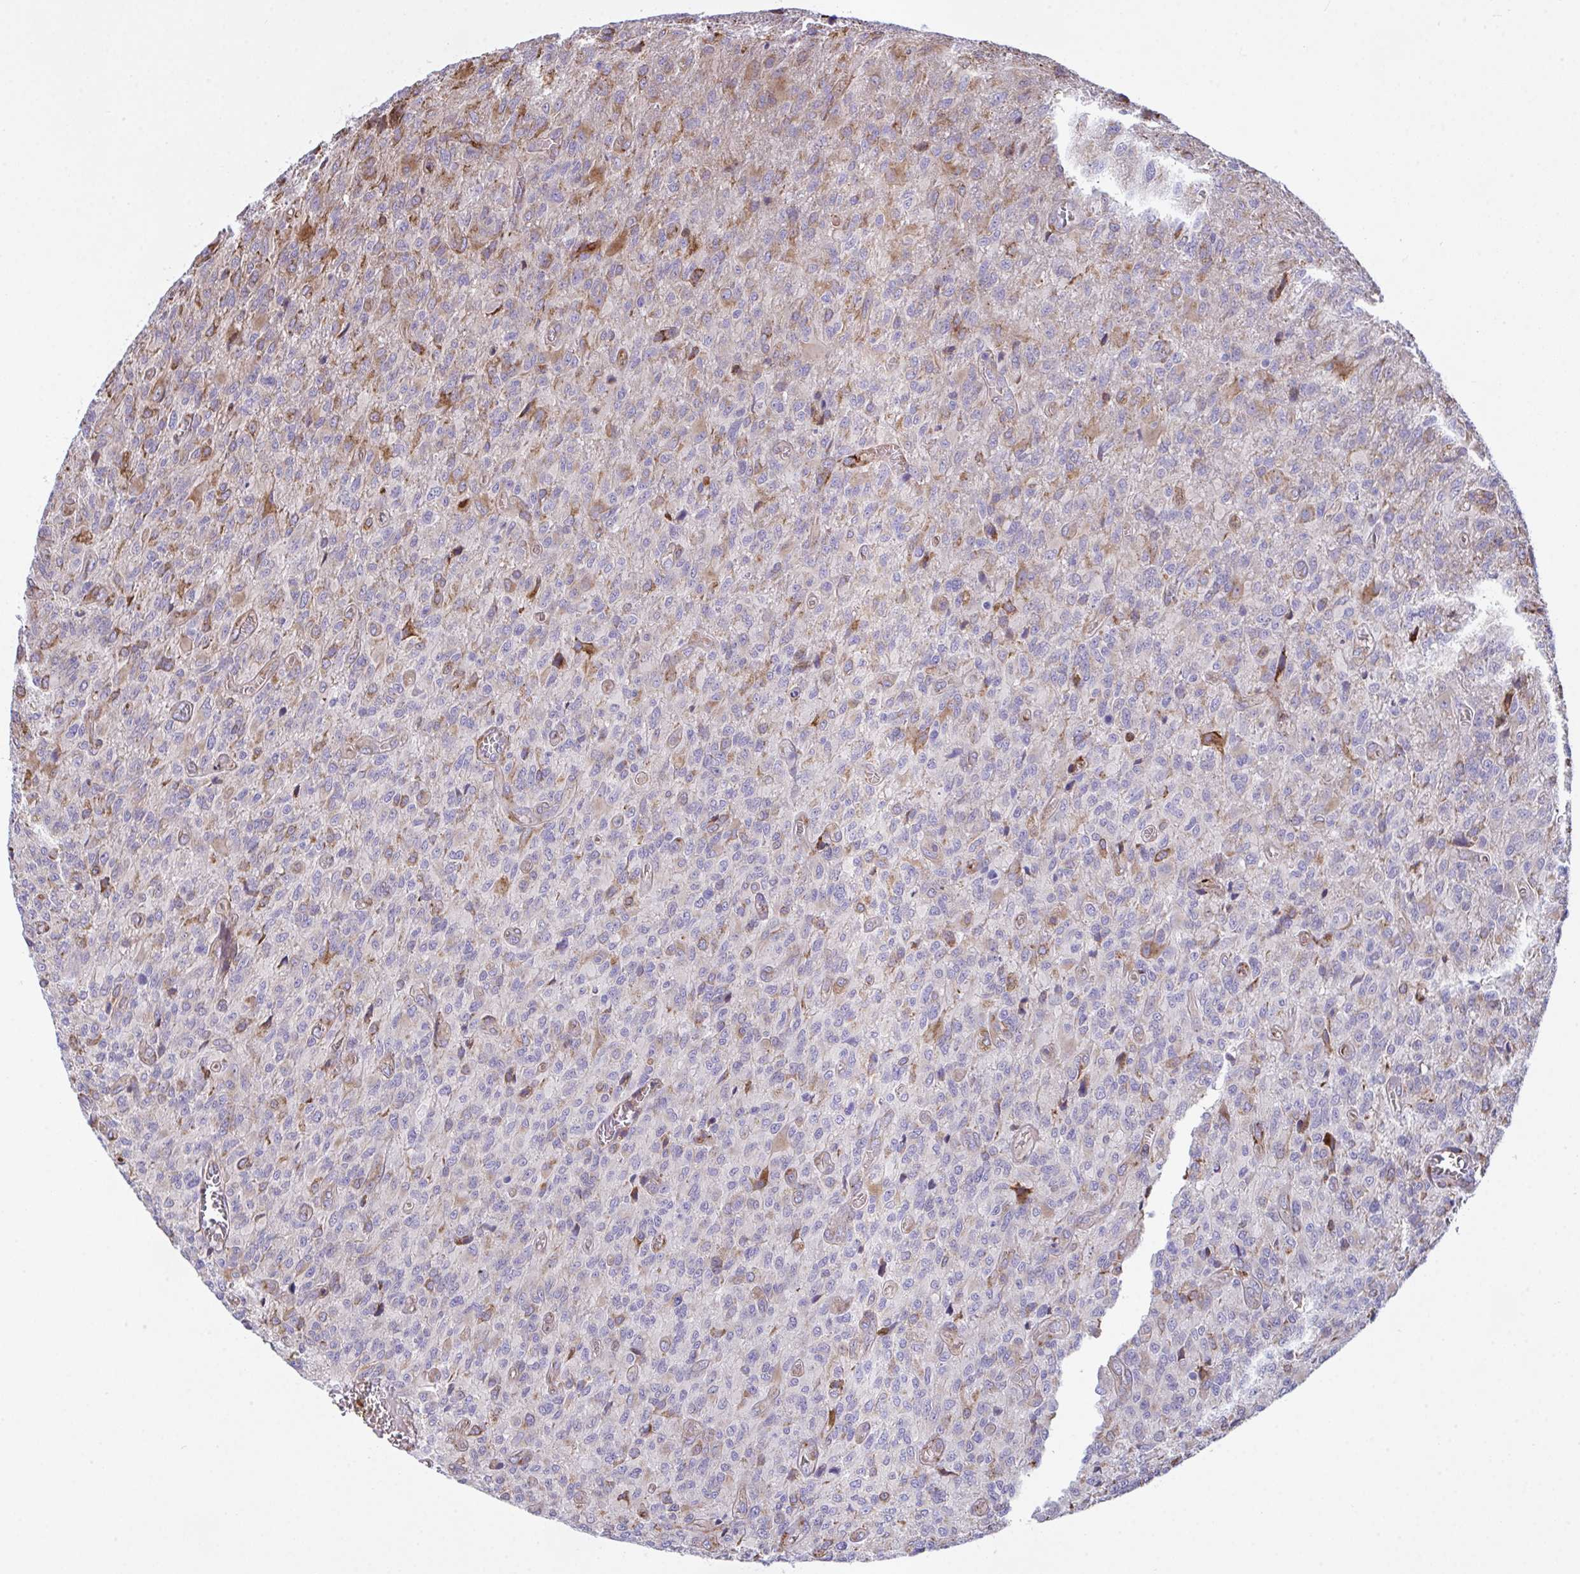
{"staining": {"intensity": "moderate", "quantity": "<25%", "location": "cytoplasmic/membranous"}, "tissue": "glioma", "cell_type": "Tumor cells", "image_type": "cancer", "snomed": [{"axis": "morphology", "description": "Glioma, malignant, High grade"}, {"axis": "topography", "description": "Brain"}], "caption": "Immunohistochemical staining of human glioma exhibits moderate cytoplasmic/membranous protein staining in about <25% of tumor cells.", "gene": "PEAK3", "patient": {"sex": "male", "age": 61}}